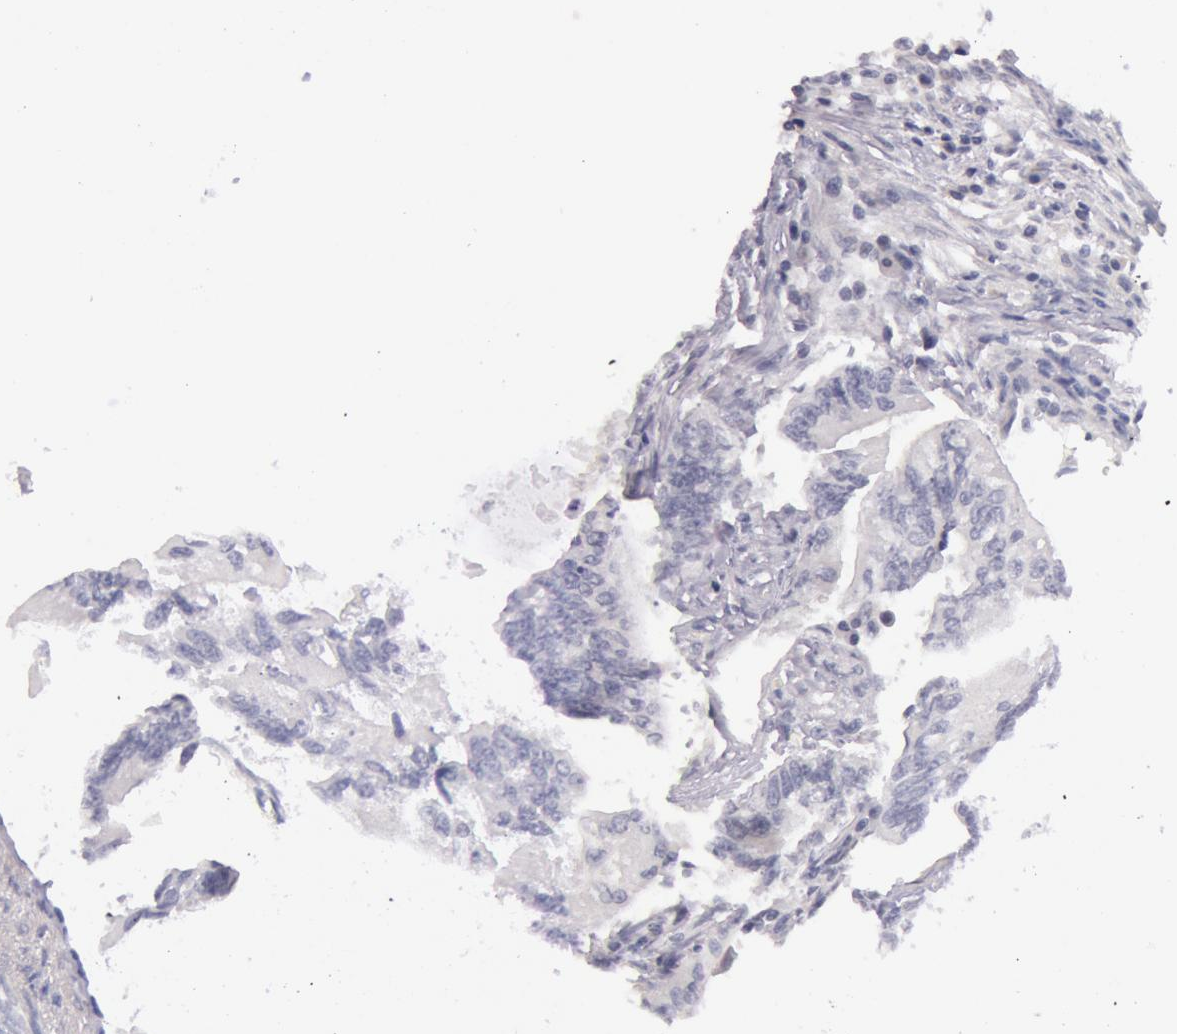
{"staining": {"intensity": "negative", "quantity": "none", "location": "none"}, "tissue": "colorectal cancer", "cell_type": "Tumor cells", "image_type": "cancer", "snomed": [{"axis": "morphology", "description": "Adenocarcinoma, NOS"}, {"axis": "topography", "description": "Rectum"}], "caption": "Protein analysis of colorectal adenocarcinoma exhibits no significant staining in tumor cells.", "gene": "RBMY1F", "patient": {"sex": "female", "age": 81}}